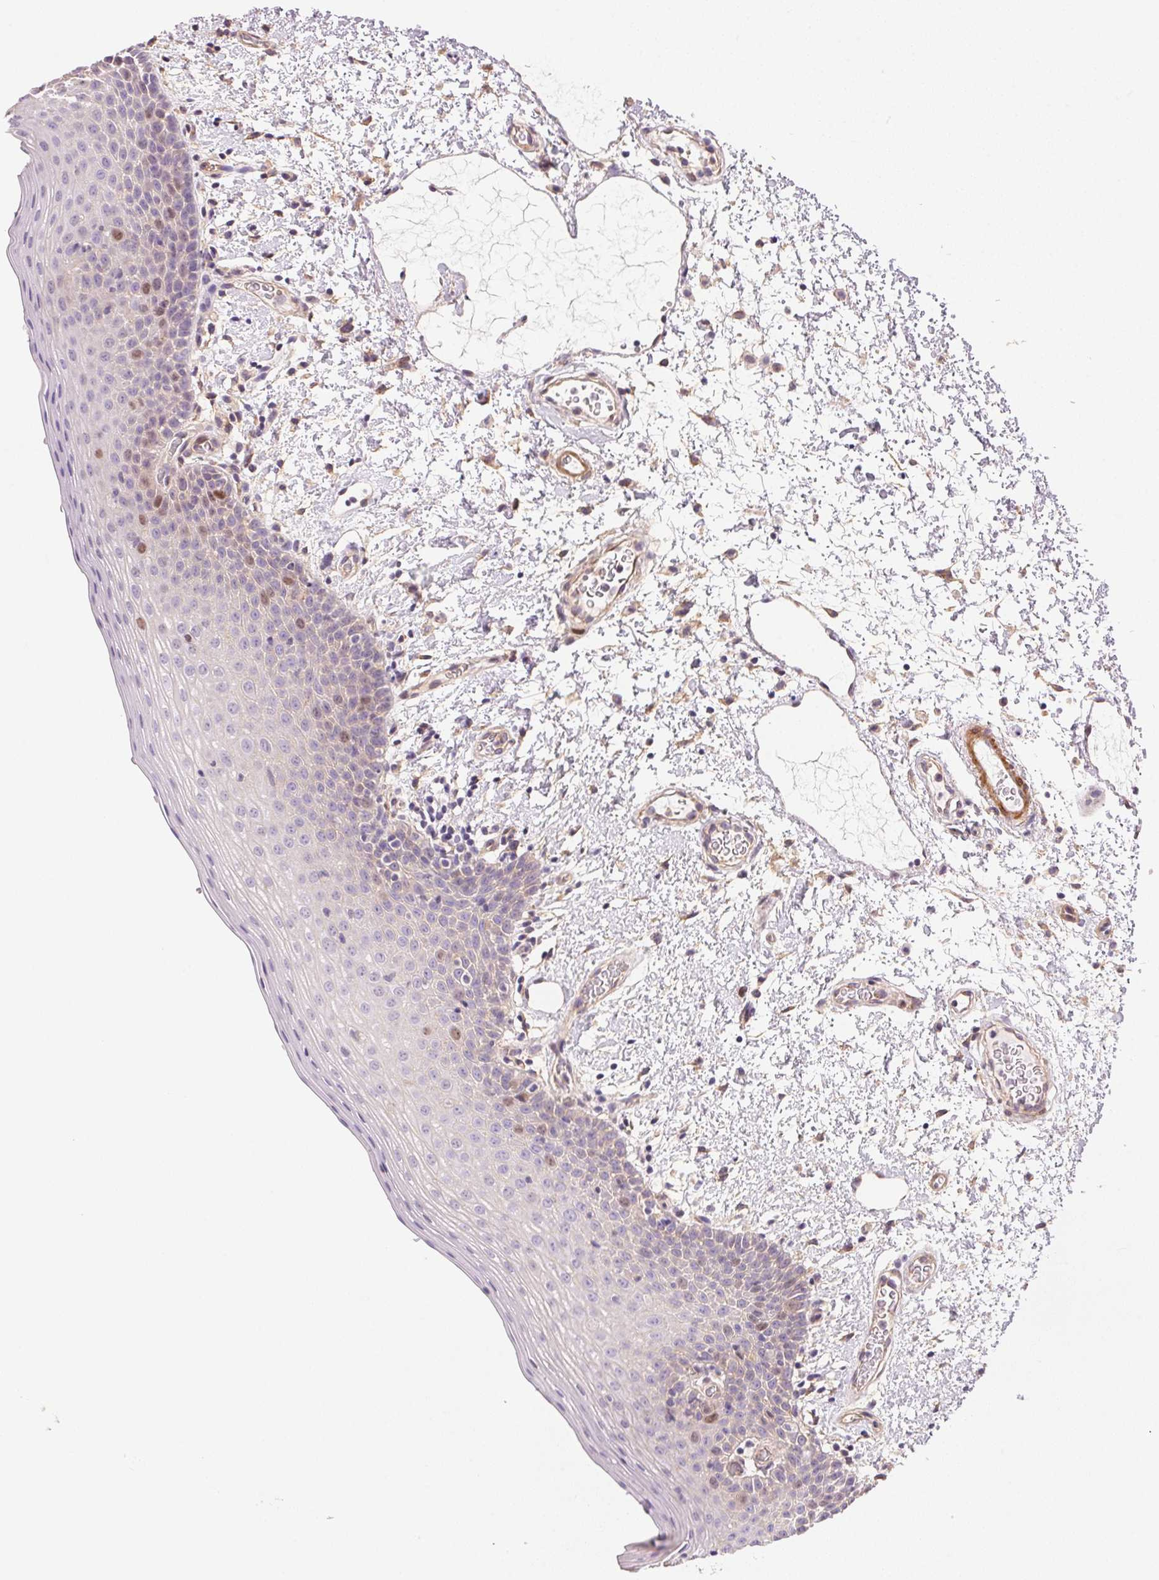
{"staining": {"intensity": "weak", "quantity": "<25%", "location": "nuclear"}, "tissue": "oral mucosa", "cell_type": "Squamous epithelial cells", "image_type": "normal", "snomed": [{"axis": "morphology", "description": "Normal tissue, NOS"}, {"axis": "topography", "description": "Oral tissue"}, {"axis": "topography", "description": "Head-Neck"}], "caption": "A micrograph of oral mucosa stained for a protein displays no brown staining in squamous epithelial cells.", "gene": "SMTN", "patient": {"sex": "female", "age": 55}}